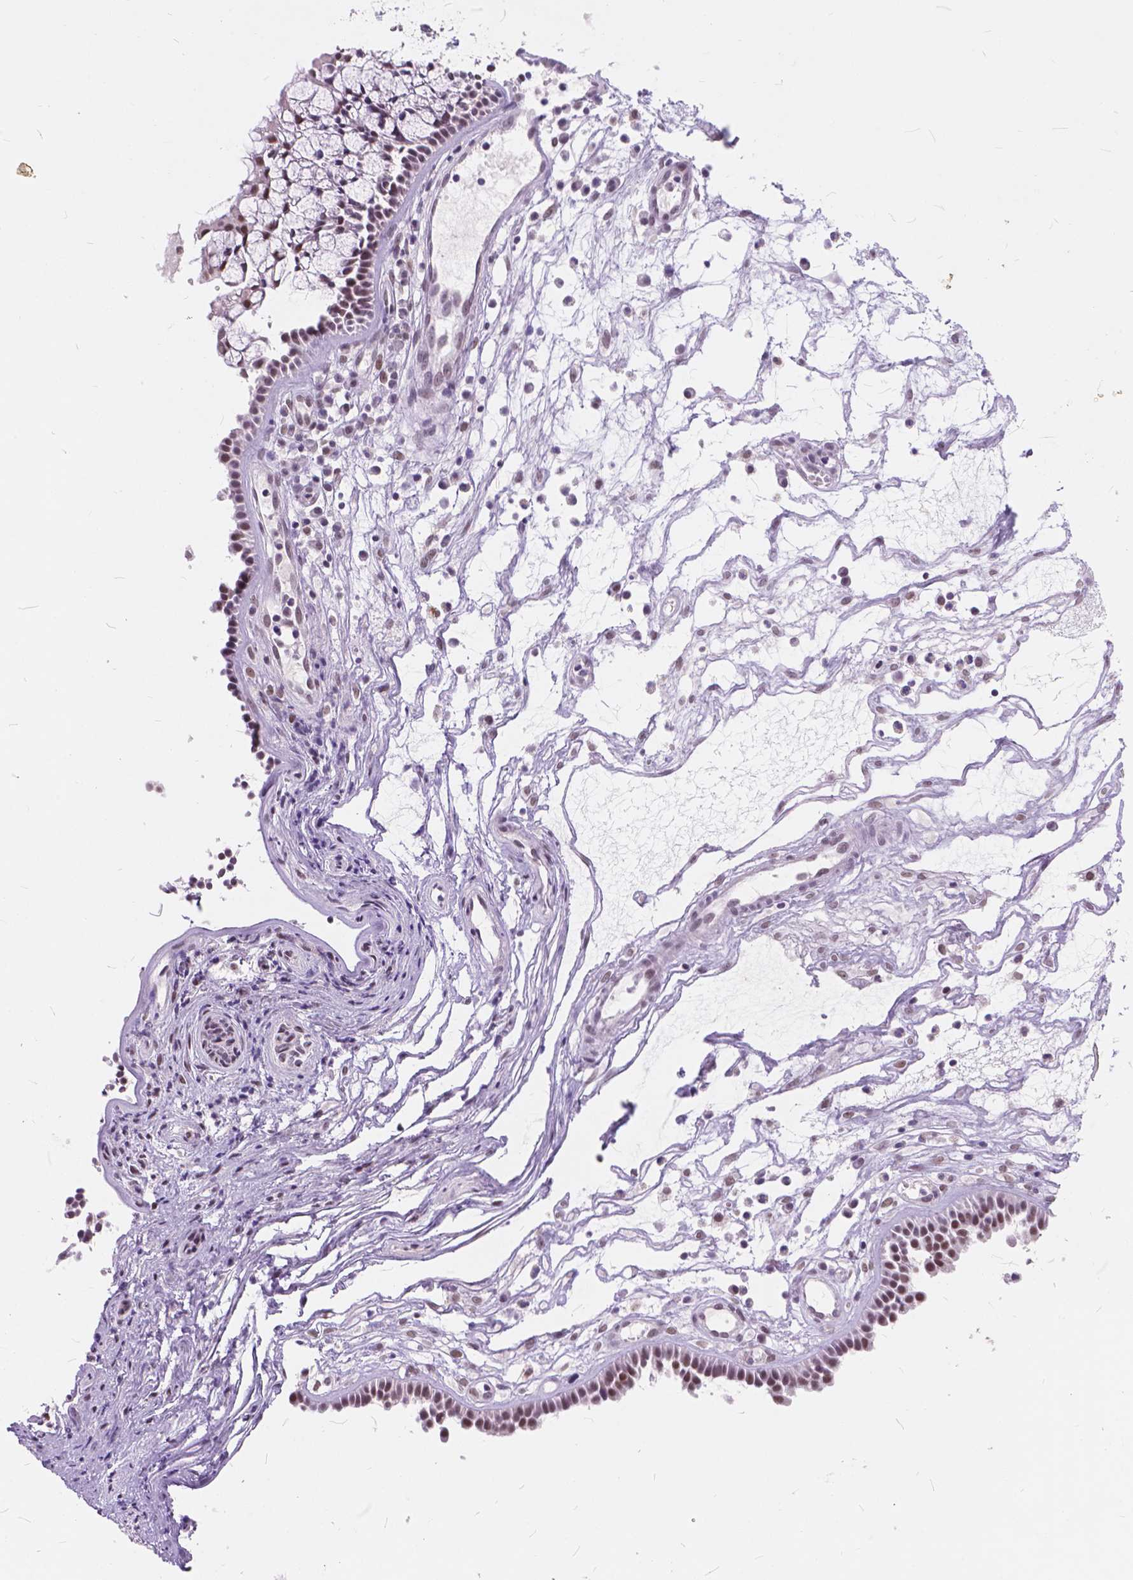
{"staining": {"intensity": "moderate", "quantity": ">75%", "location": "nuclear"}, "tissue": "nasopharynx", "cell_type": "Respiratory epithelial cells", "image_type": "normal", "snomed": [{"axis": "morphology", "description": "Normal tissue, NOS"}, {"axis": "topography", "description": "Nasopharynx"}], "caption": "An image showing moderate nuclear staining in about >75% of respiratory epithelial cells in benign nasopharynx, as visualized by brown immunohistochemical staining.", "gene": "FAM53A", "patient": {"sex": "male", "age": 31}}